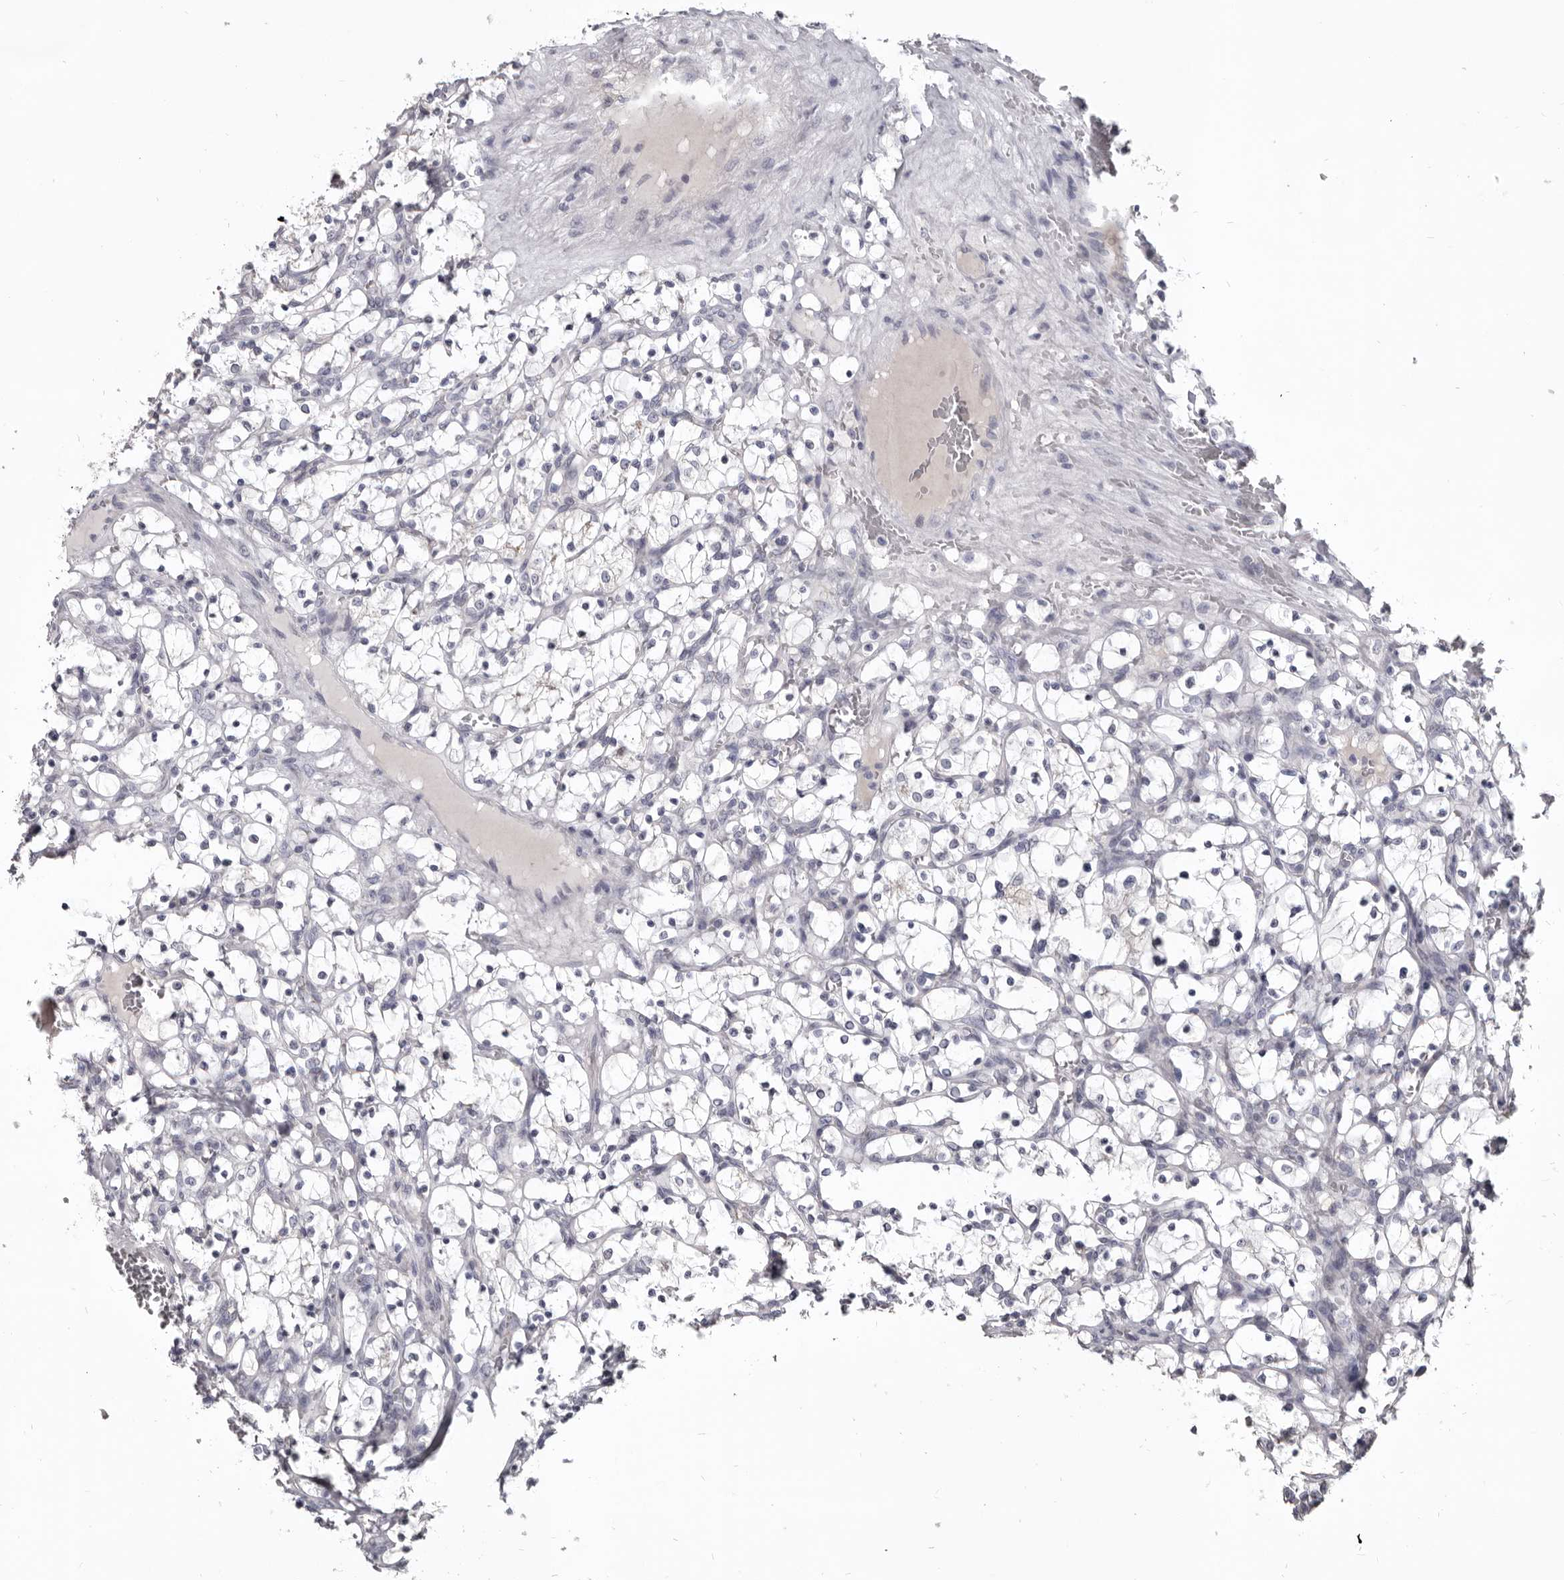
{"staining": {"intensity": "moderate", "quantity": "<25%", "location": "cytoplasmic/membranous"}, "tissue": "renal cancer", "cell_type": "Tumor cells", "image_type": "cancer", "snomed": [{"axis": "morphology", "description": "Adenocarcinoma, NOS"}, {"axis": "topography", "description": "Kidney"}], "caption": "A high-resolution micrograph shows immunohistochemistry staining of renal adenocarcinoma, which demonstrates moderate cytoplasmic/membranous staining in about <25% of tumor cells.", "gene": "CGN", "patient": {"sex": "female", "age": 69}}